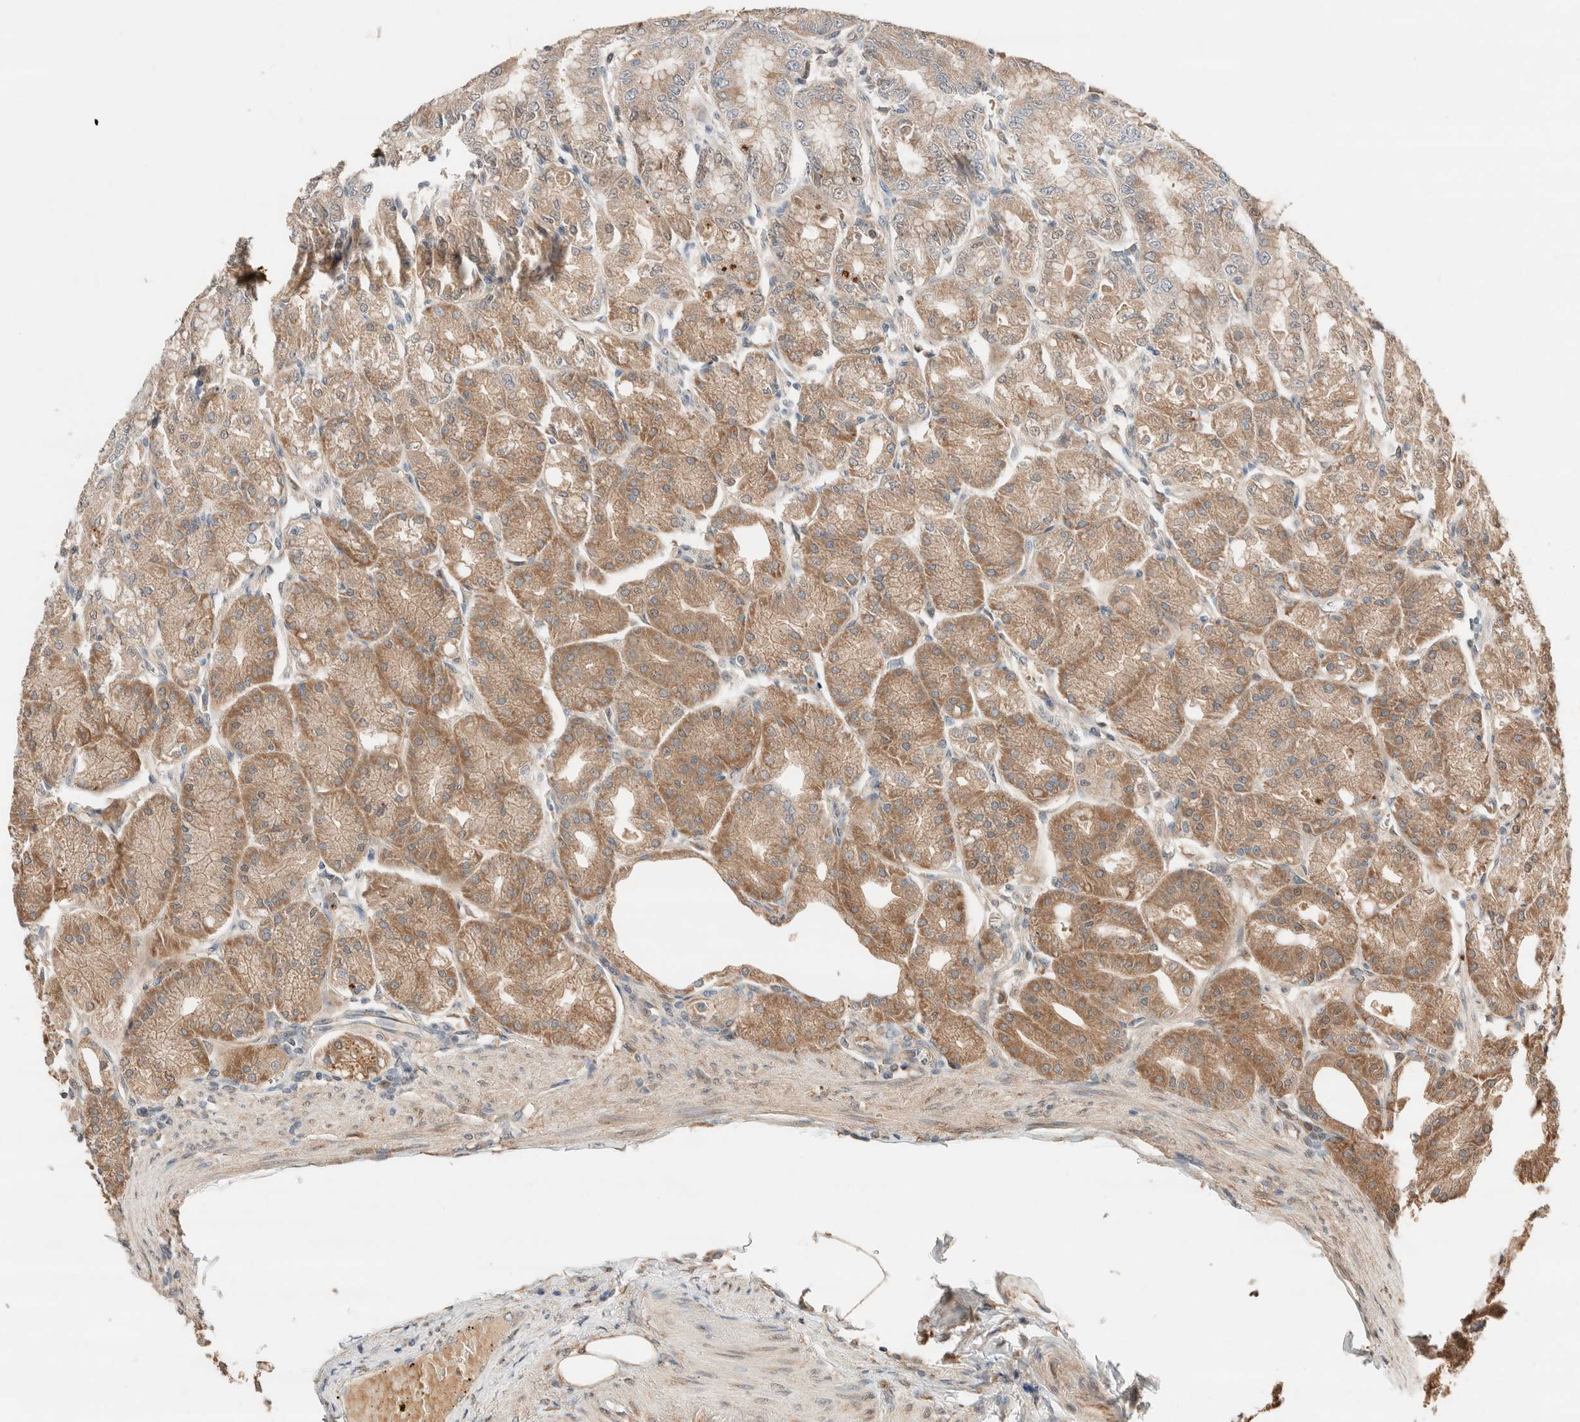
{"staining": {"intensity": "moderate", "quantity": ">75%", "location": "cytoplasmic/membranous,nuclear"}, "tissue": "stomach", "cell_type": "Glandular cells", "image_type": "normal", "snomed": [{"axis": "morphology", "description": "Normal tissue, NOS"}, {"axis": "topography", "description": "Stomach, lower"}], "caption": "Immunohistochemistry (IHC) (DAB (3,3'-diaminobenzidine)) staining of unremarkable human stomach exhibits moderate cytoplasmic/membranous,nuclear protein expression in about >75% of glandular cells. (Brightfield microscopy of DAB IHC at high magnification).", "gene": "TUBD1", "patient": {"sex": "male", "age": 71}}